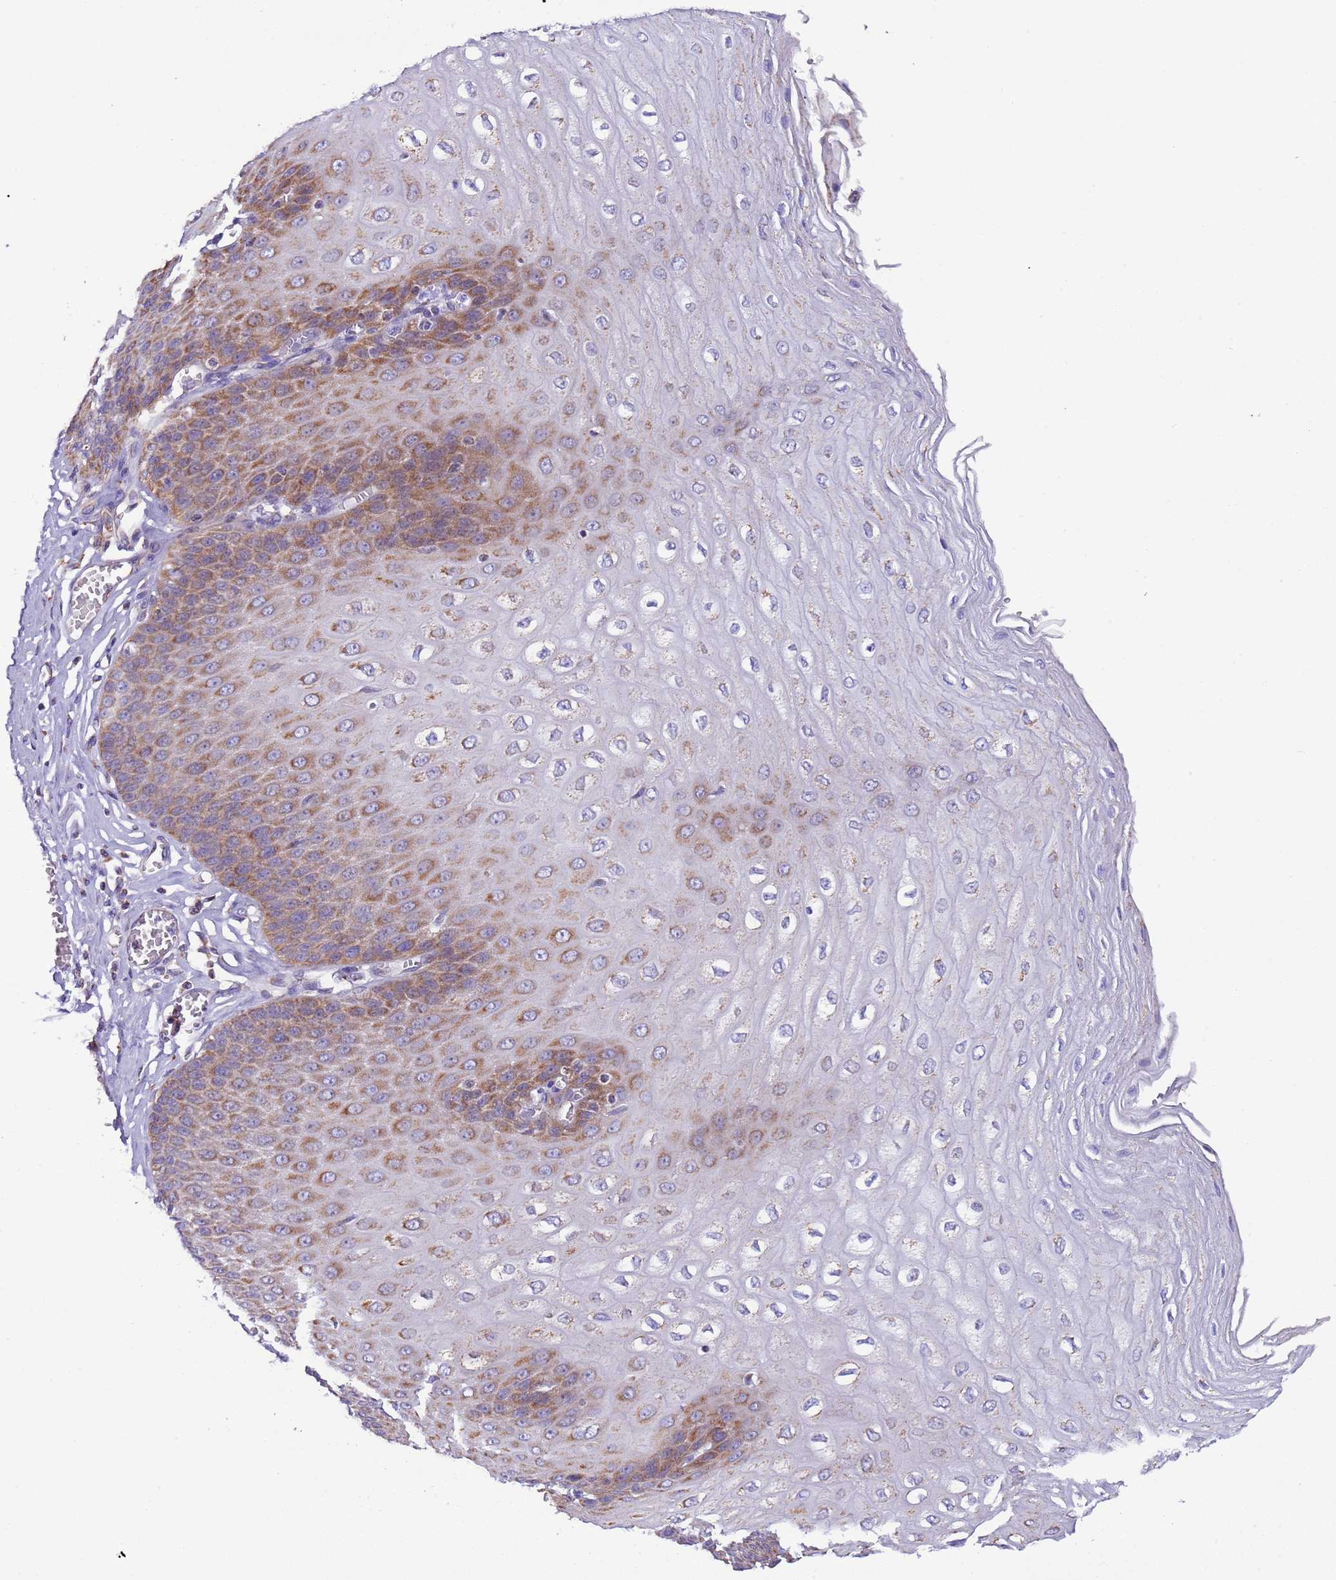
{"staining": {"intensity": "moderate", "quantity": "25%-75%", "location": "cytoplasmic/membranous"}, "tissue": "esophagus", "cell_type": "Squamous epithelial cells", "image_type": "normal", "snomed": [{"axis": "morphology", "description": "Normal tissue, NOS"}, {"axis": "topography", "description": "Esophagus"}], "caption": "An image showing moderate cytoplasmic/membranous staining in about 25%-75% of squamous epithelial cells in benign esophagus, as visualized by brown immunohistochemical staining.", "gene": "AHI1", "patient": {"sex": "male", "age": 60}}